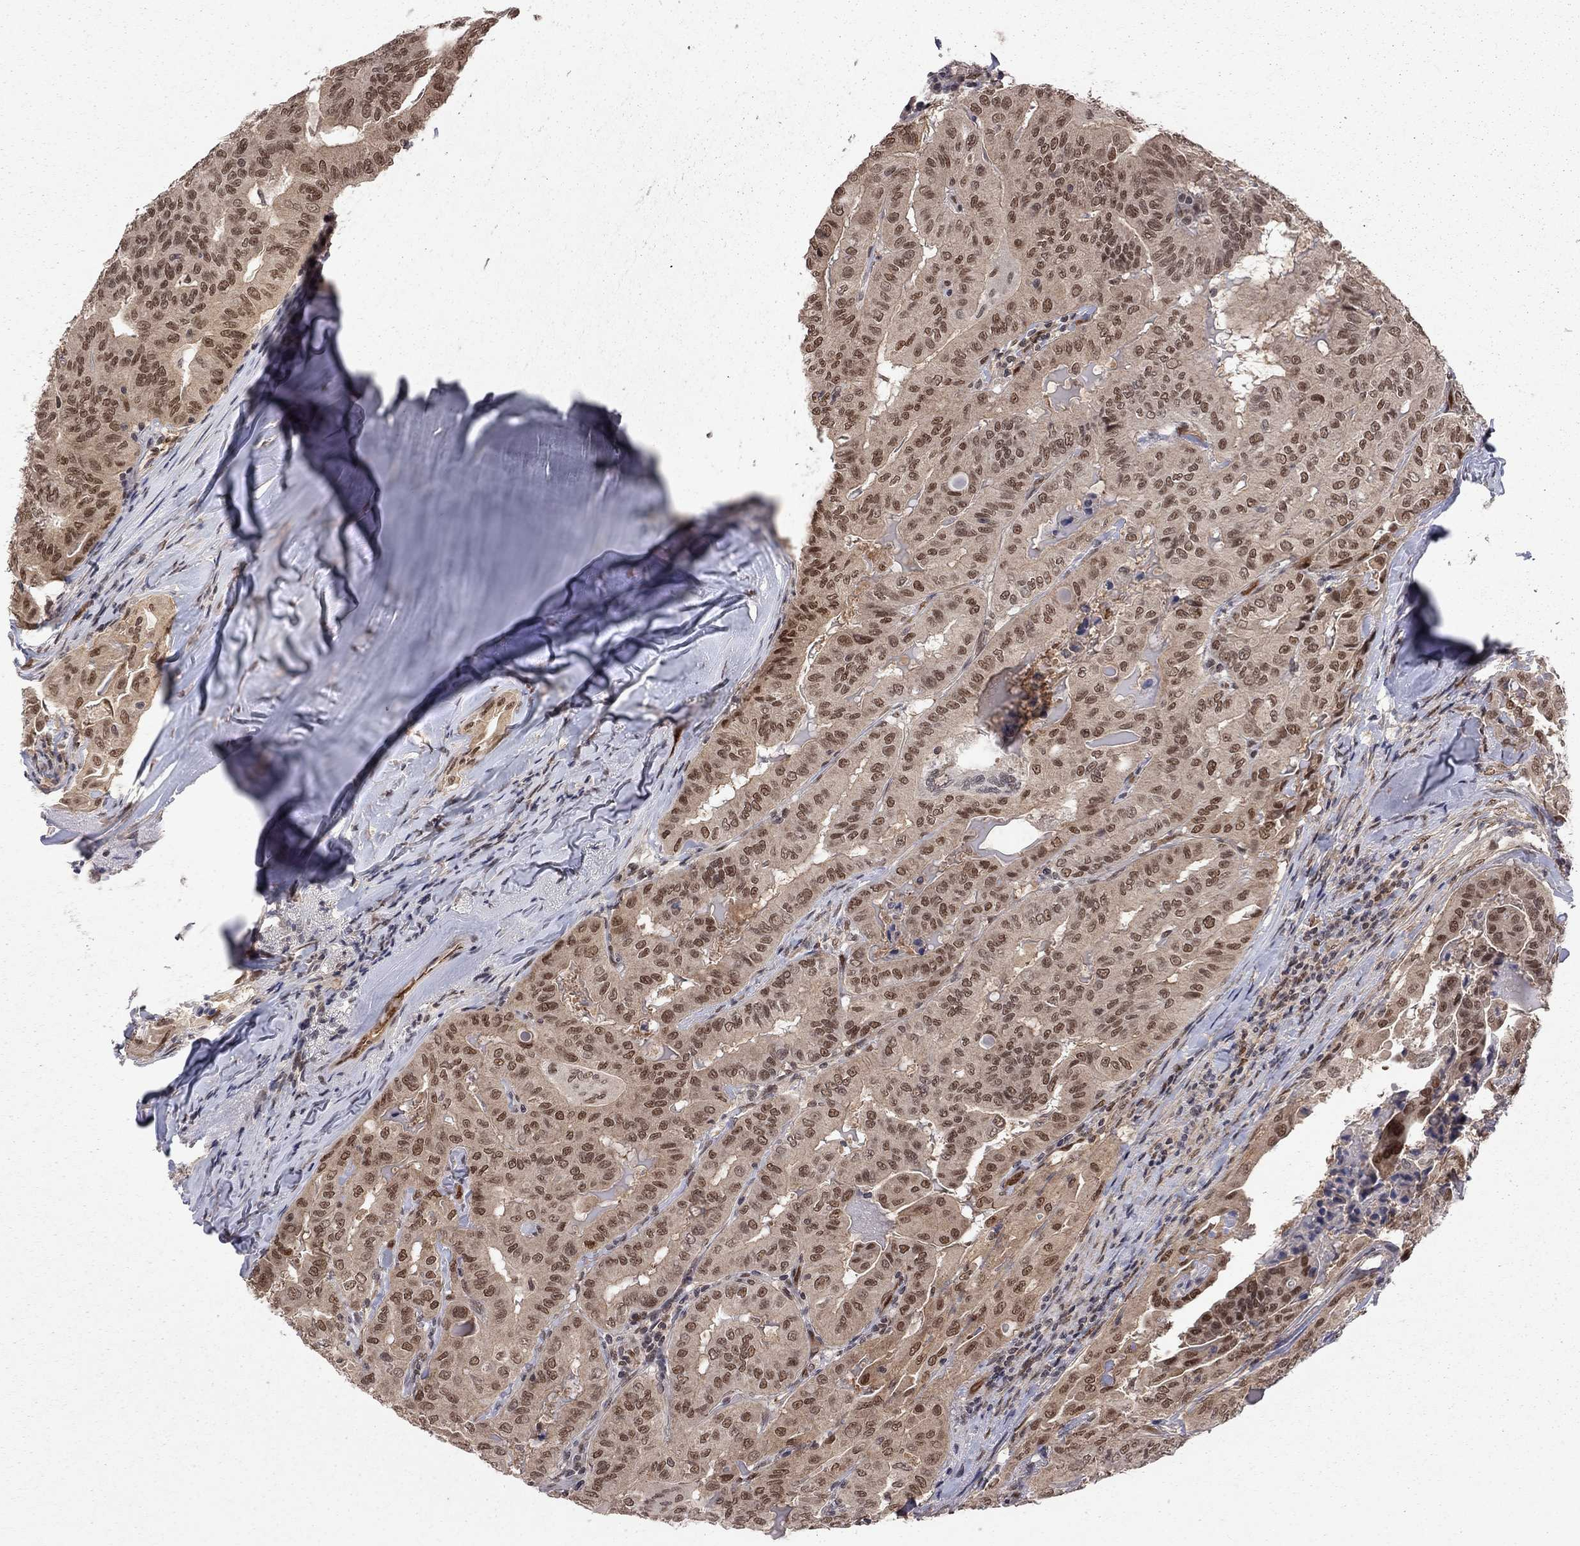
{"staining": {"intensity": "moderate", "quantity": "25%-75%", "location": "nuclear"}, "tissue": "thyroid cancer", "cell_type": "Tumor cells", "image_type": "cancer", "snomed": [{"axis": "morphology", "description": "Papillary adenocarcinoma, NOS"}, {"axis": "topography", "description": "Thyroid gland"}], "caption": "Brown immunohistochemical staining in thyroid papillary adenocarcinoma exhibits moderate nuclear staining in about 25%-75% of tumor cells. (brown staining indicates protein expression, while blue staining denotes nuclei).", "gene": "SAP30L", "patient": {"sex": "female", "age": 68}}